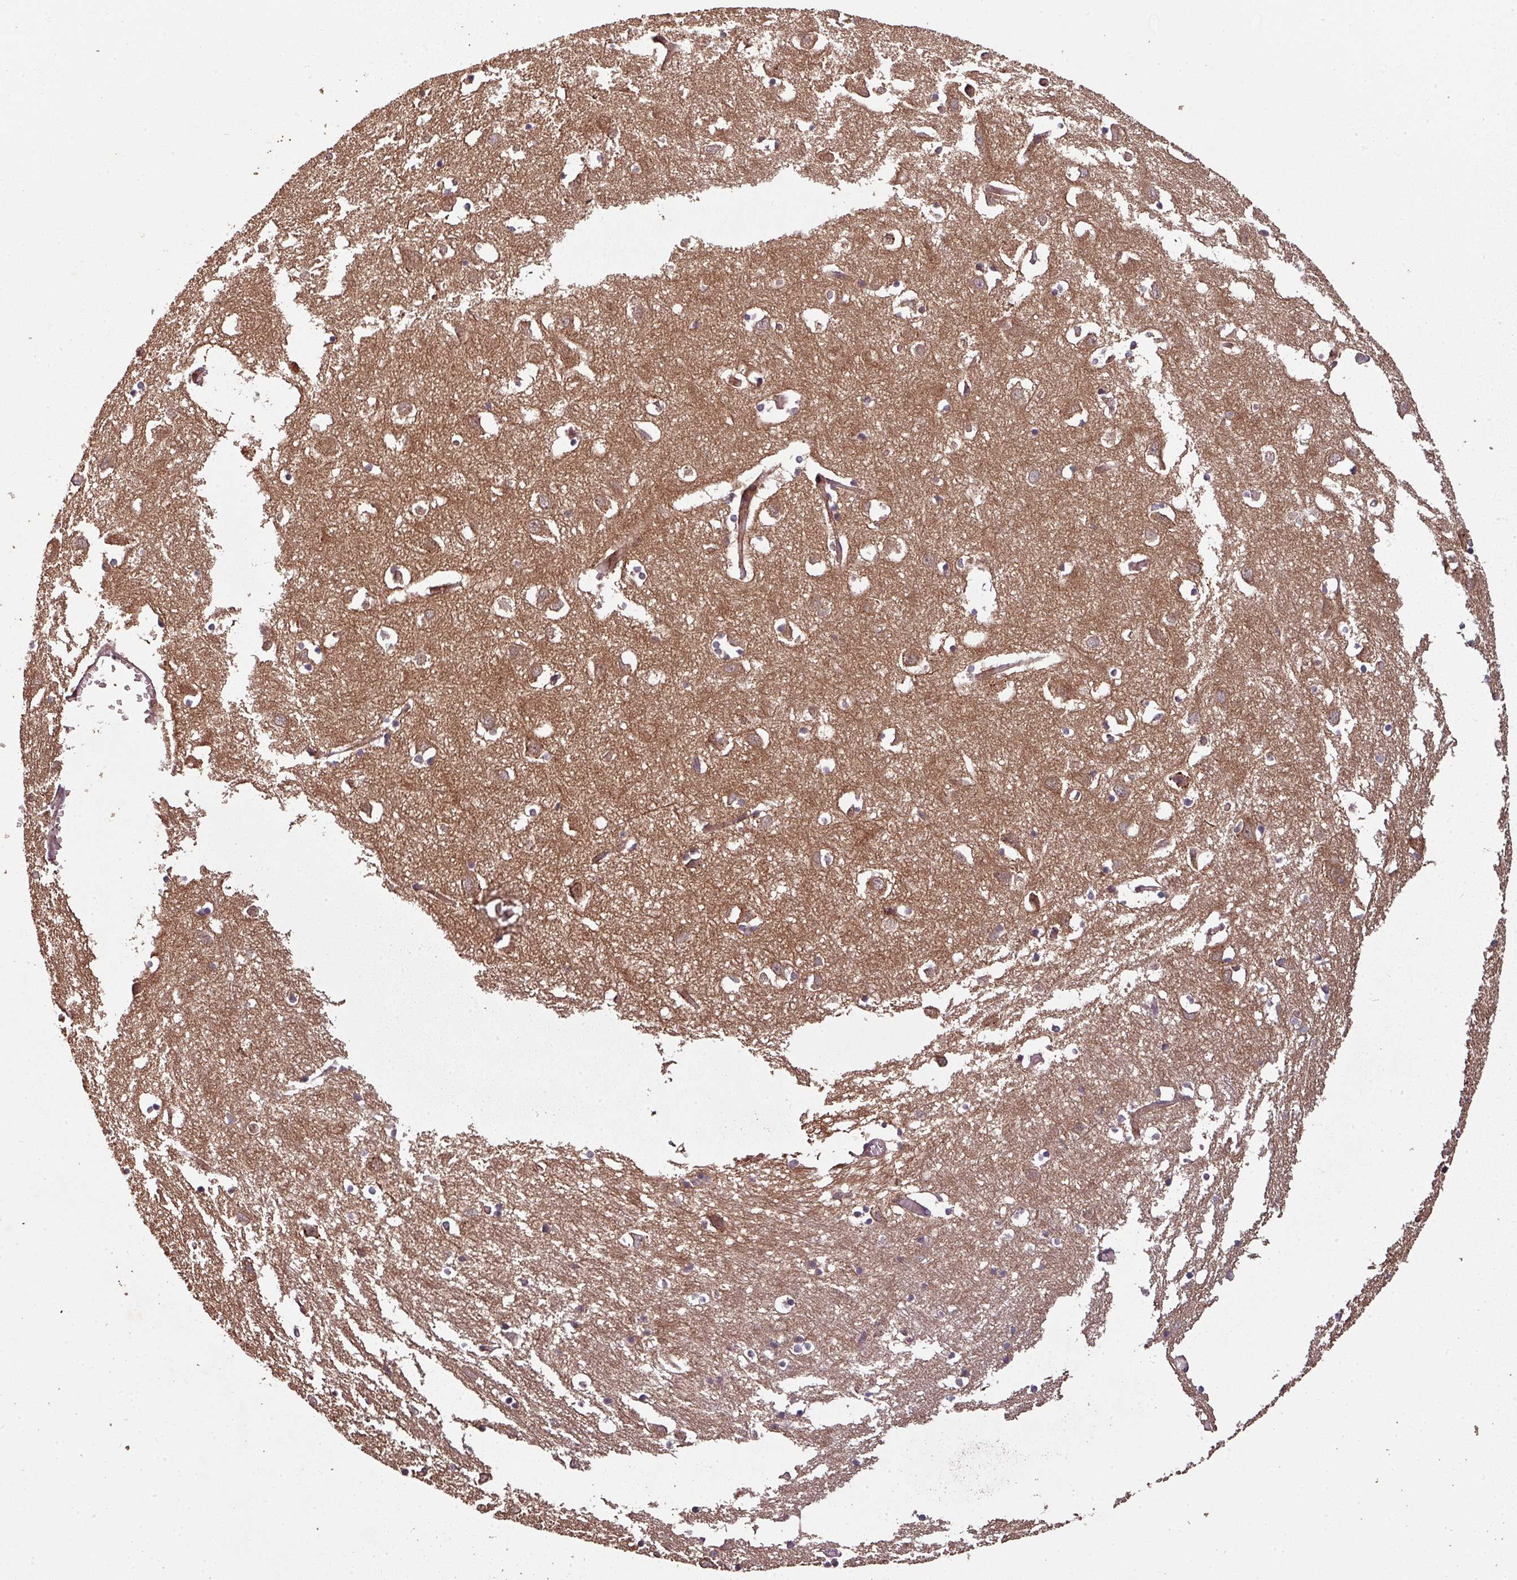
{"staining": {"intensity": "moderate", "quantity": ">75%", "location": "cytoplasmic/membranous"}, "tissue": "cerebral cortex", "cell_type": "Endothelial cells", "image_type": "normal", "snomed": [{"axis": "morphology", "description": "Normal tissue, NOS"}, {"axis": "topography", "description": "Cerebral cortex"}], "caption": "Immunohistochemistry micrograph of normal human cerebral cortex stained for a protein (brown), which displays medium levels of moderate cytoplasmic/membranous staining in about >75% of endothelial cells.", "gene": "GSKIP", "patient": {"sex": "male", "age": 70}}